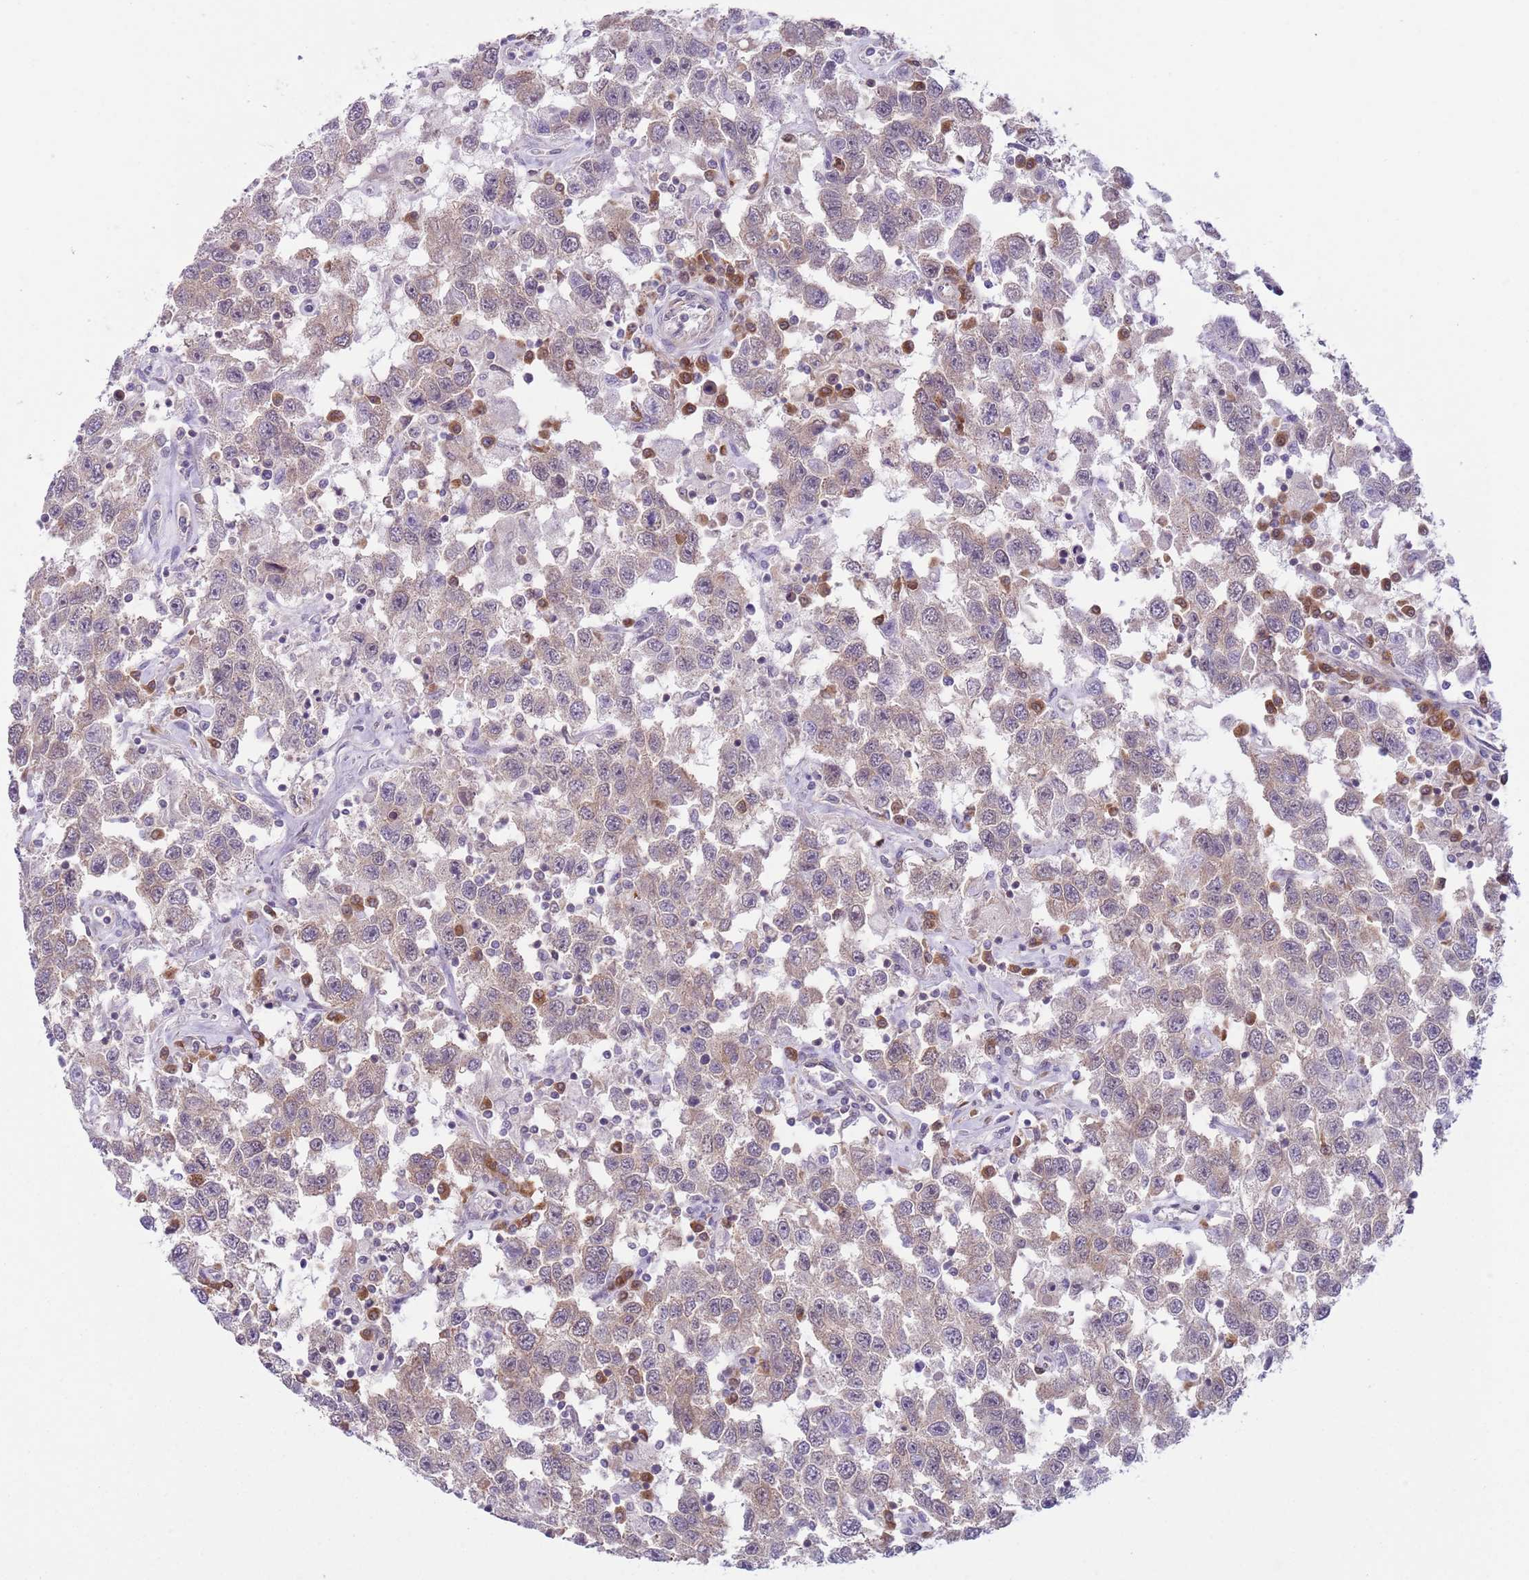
{"staining": {"intensity": "weak", "quantity": "25%-75%", "location": "cytoplasmic/membranous"}, "tissue": "testis cancer", "cell_type": "Tumor cells", "image_type": "cancer", "snomed": [{"axis": "morphology", "description": "Seminoma, NOS"}, {"axis": "topography", "description": "Testis"}], "caption": "Human seminoma (testis) stained for a protein (brown) displays weak cytoplasmic/membranous positive staining in about 25%-75% of tumor cells.", "gene": "COPE", "patient": {"sex": "male", "age": 41}}